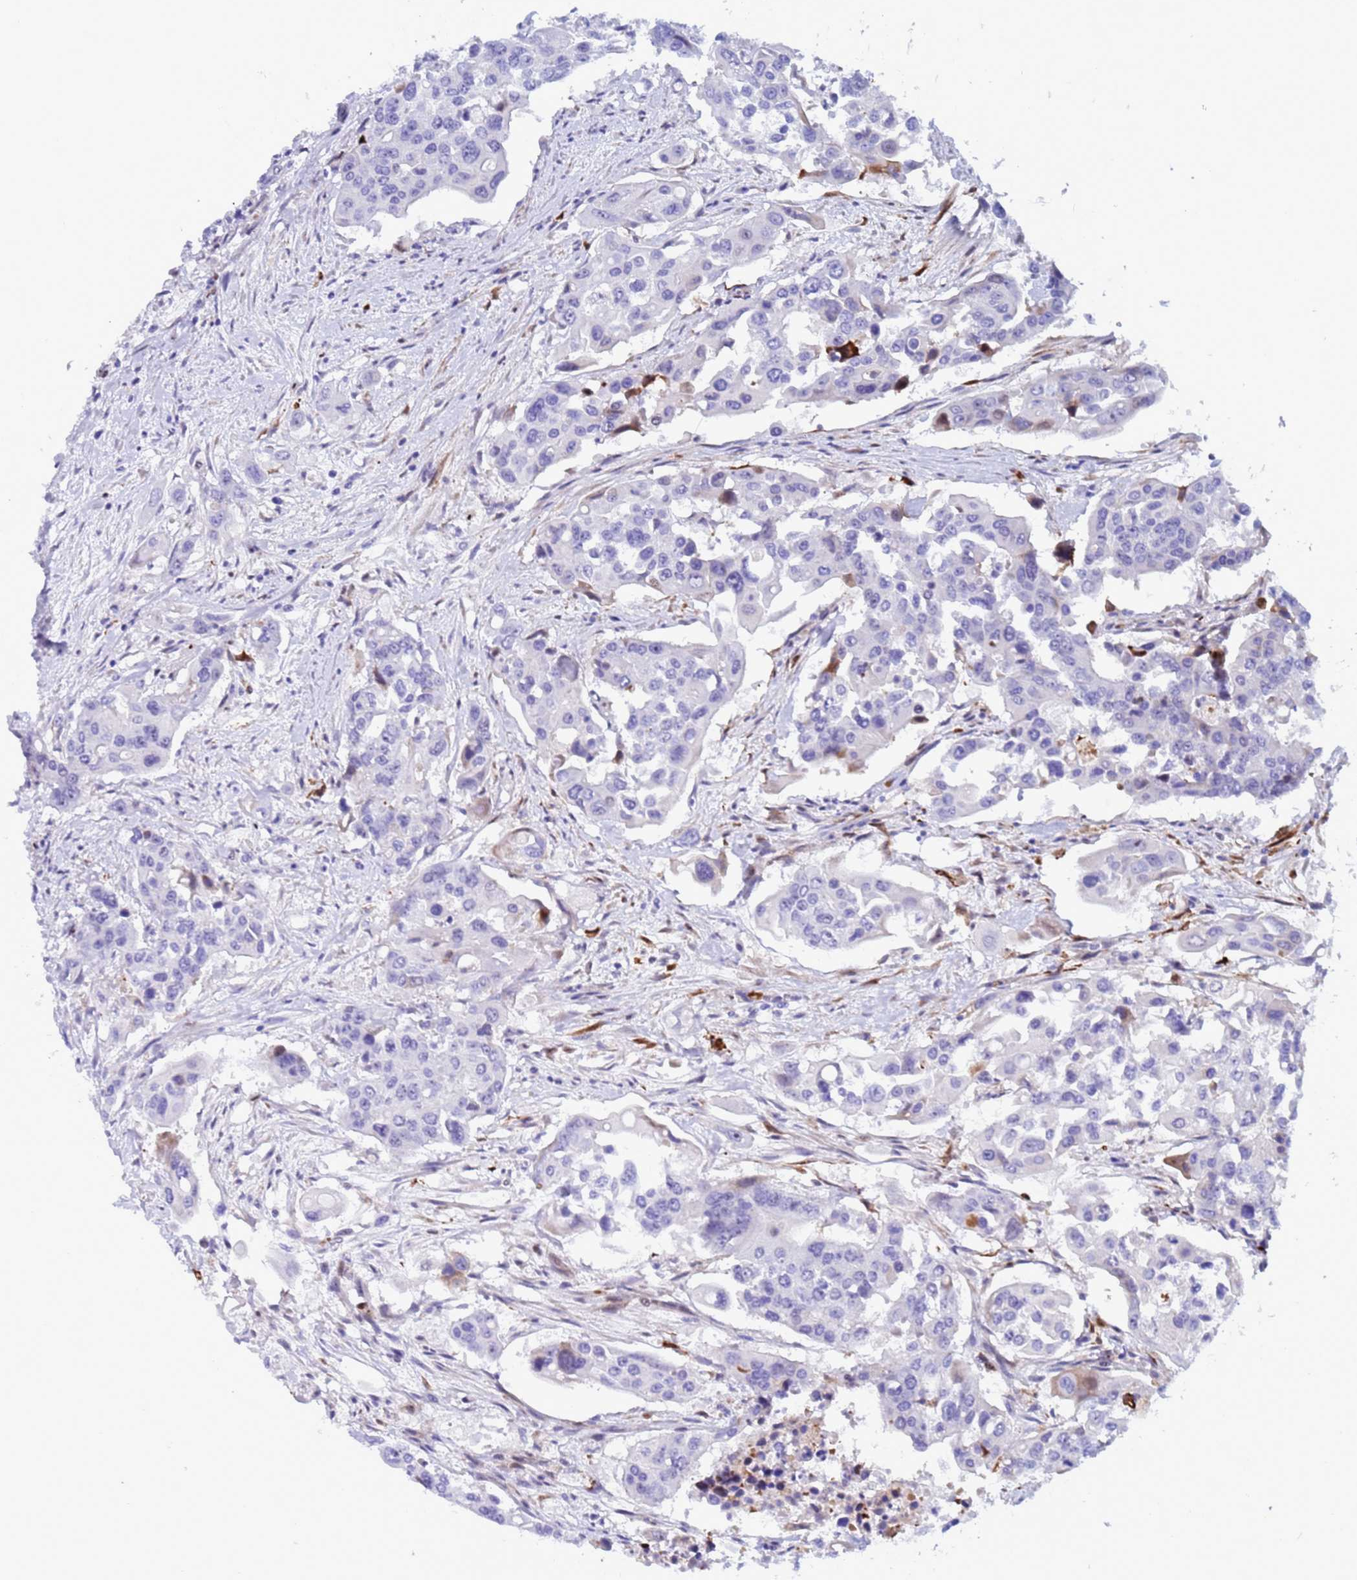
{"staining": {"intensity": "negative", "quantity": "none", "location": "none"}, "tissue": "colorectal cancer", "cell_type": "Tumor cells", "image_type": "cancer", "snomed": [{"axis": "morphology", "description": "Adenocarcinoma, NOS"}, {"axis": "topography", "description": "Colon"}], "caption": "Immunohistochemistry of colorectal cancer demonstrates no expression in tumor cells. The staining was performed using DAB (3,3'-diaminobenzidine) to visualize the protein expression in brown, while the nuclei were stained in blue with hematoxylin (Magnification: 20x).", "gene": "POP5", "patient": {"sex": "male", "age": 77}}